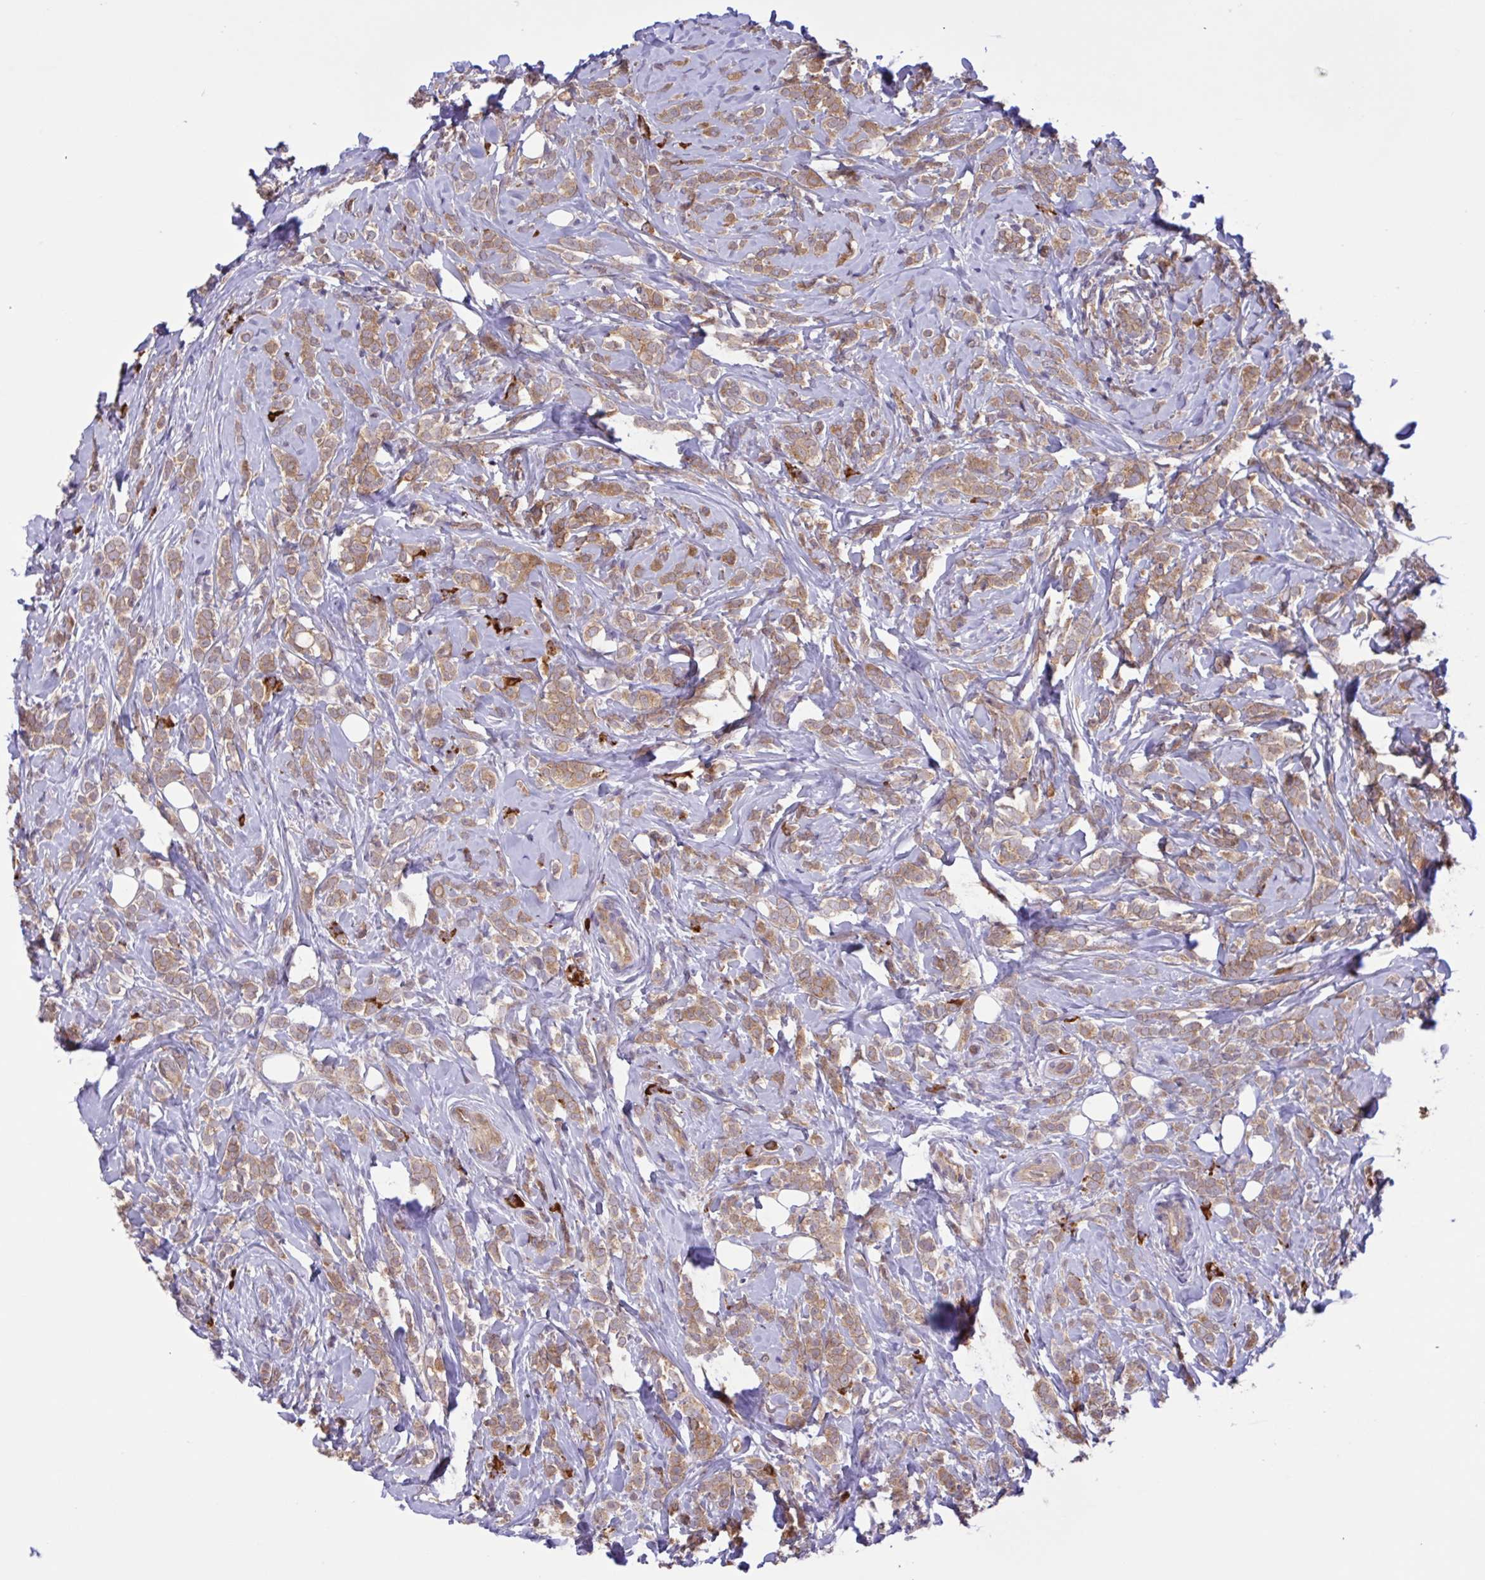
{"staining": {"intensity": "moderate", "quantity": ">75%", "location": "cytoplasmic/membranous"}, "tissue": "breast cancer", "cell_type": "Tumor cells", "image_type": "cancer", "snomed": [{"axis": "morphology", "description": "Lobular carcinoma"}, {"axis": "topography", "description": "Breast"}], "caption": "An immunohistochemistry (IHC) image of tumor tissue is shown. Protein staining in brown labels moderate cytoplasmic/membranous positivity in lobular carcinoma (breast) within tumor cells.", "gene": "INTS10", "patient": {"sex": "female", "age": 49}}